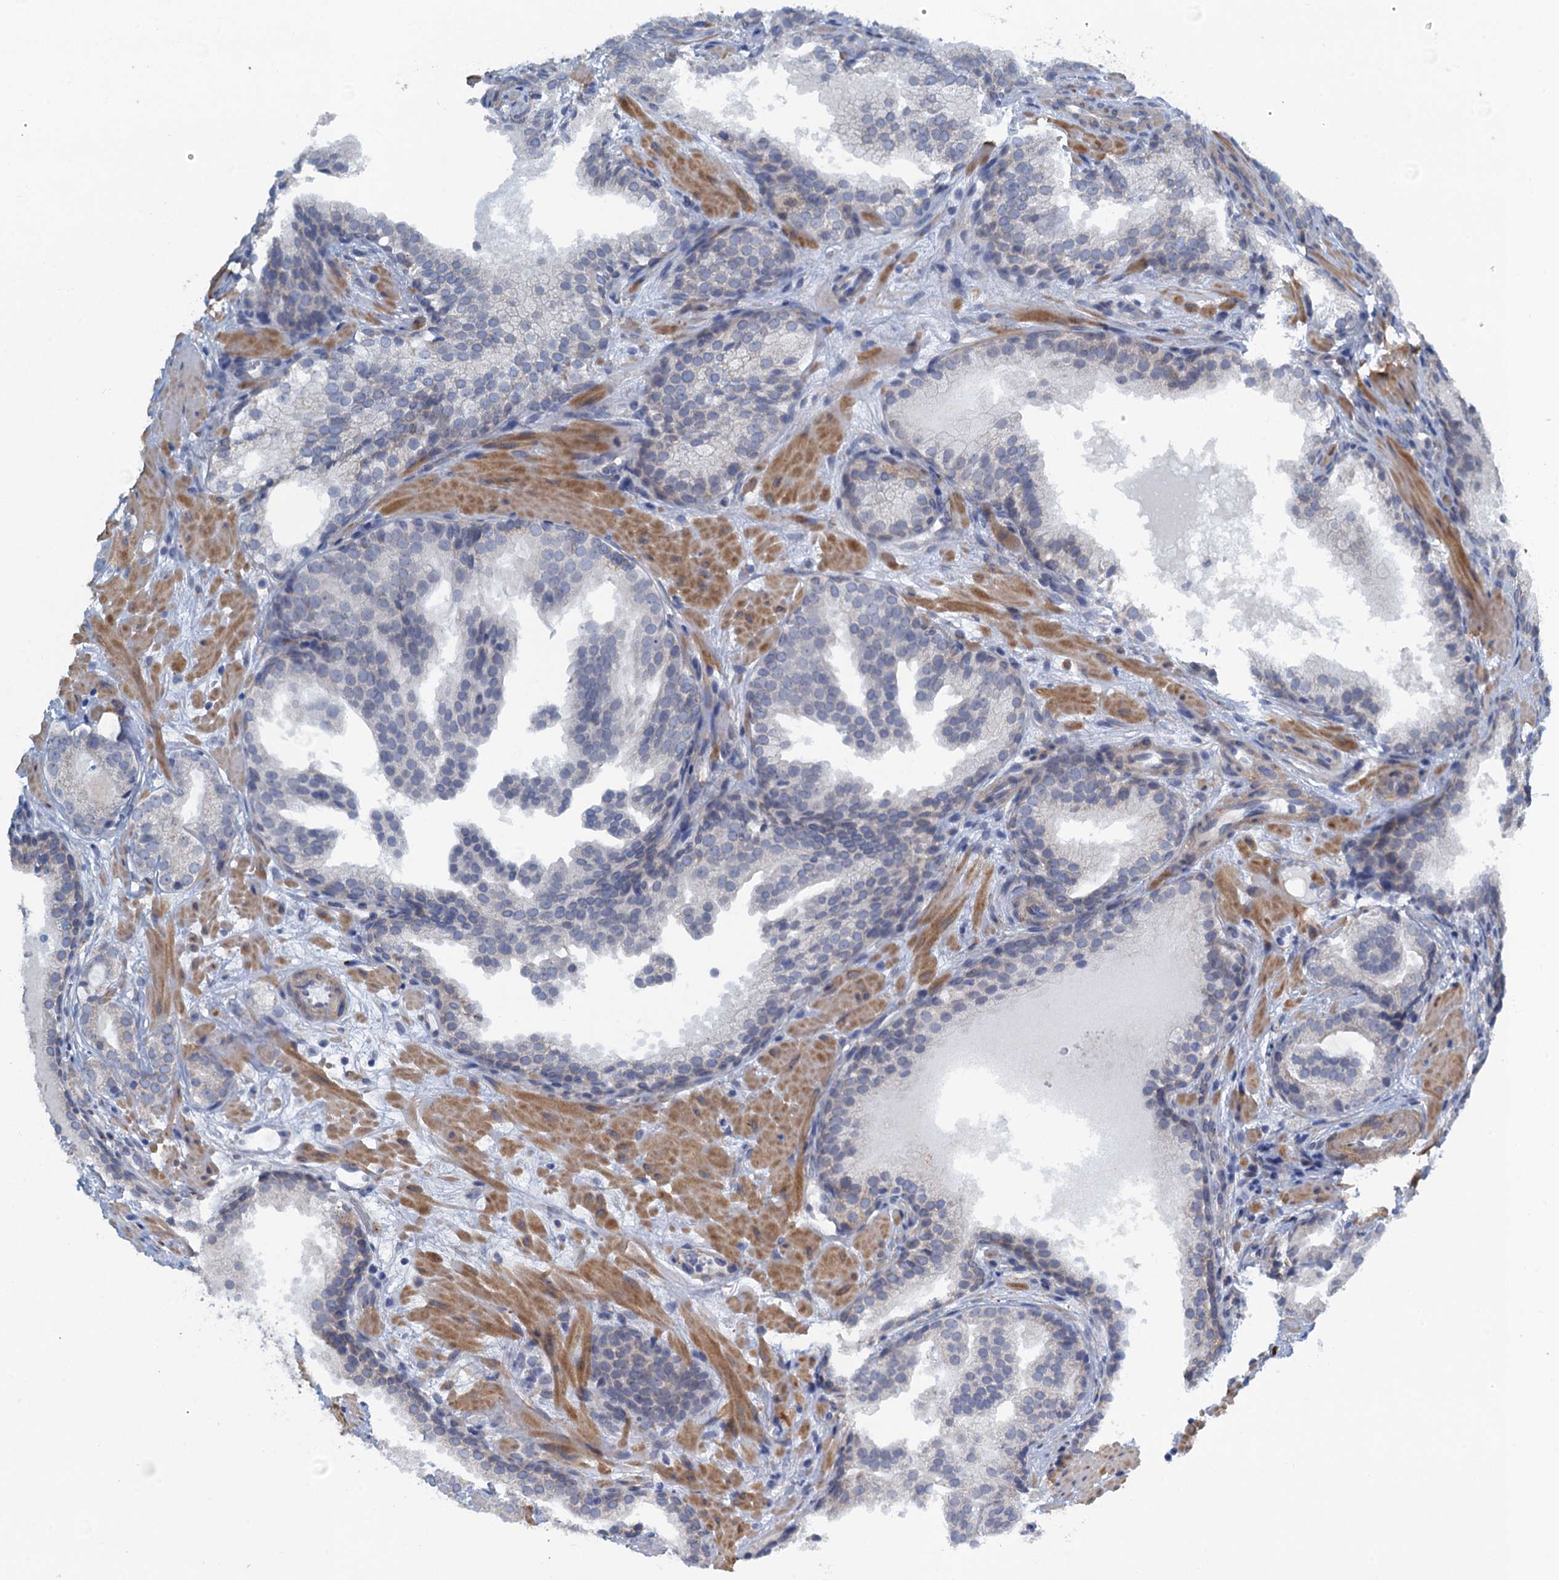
{"staining": {"intensity": "negative", "quantity": "none", "location": "none"}, "tissue": "prostate cancer", "cell_type": "Tumor cells", "image_type": "cancer", "snomed": [{"axis": "morphology", "description": "Adenocarcinoma, High grade"}, {"axis": "topography", "description": "Prostate"}], "caption": "The histopathology image exhibits no significant staining in tumor cells of prostate cancer.", "gene": "POGLUT3", "patient": {"sex": "male", "age": 60}}